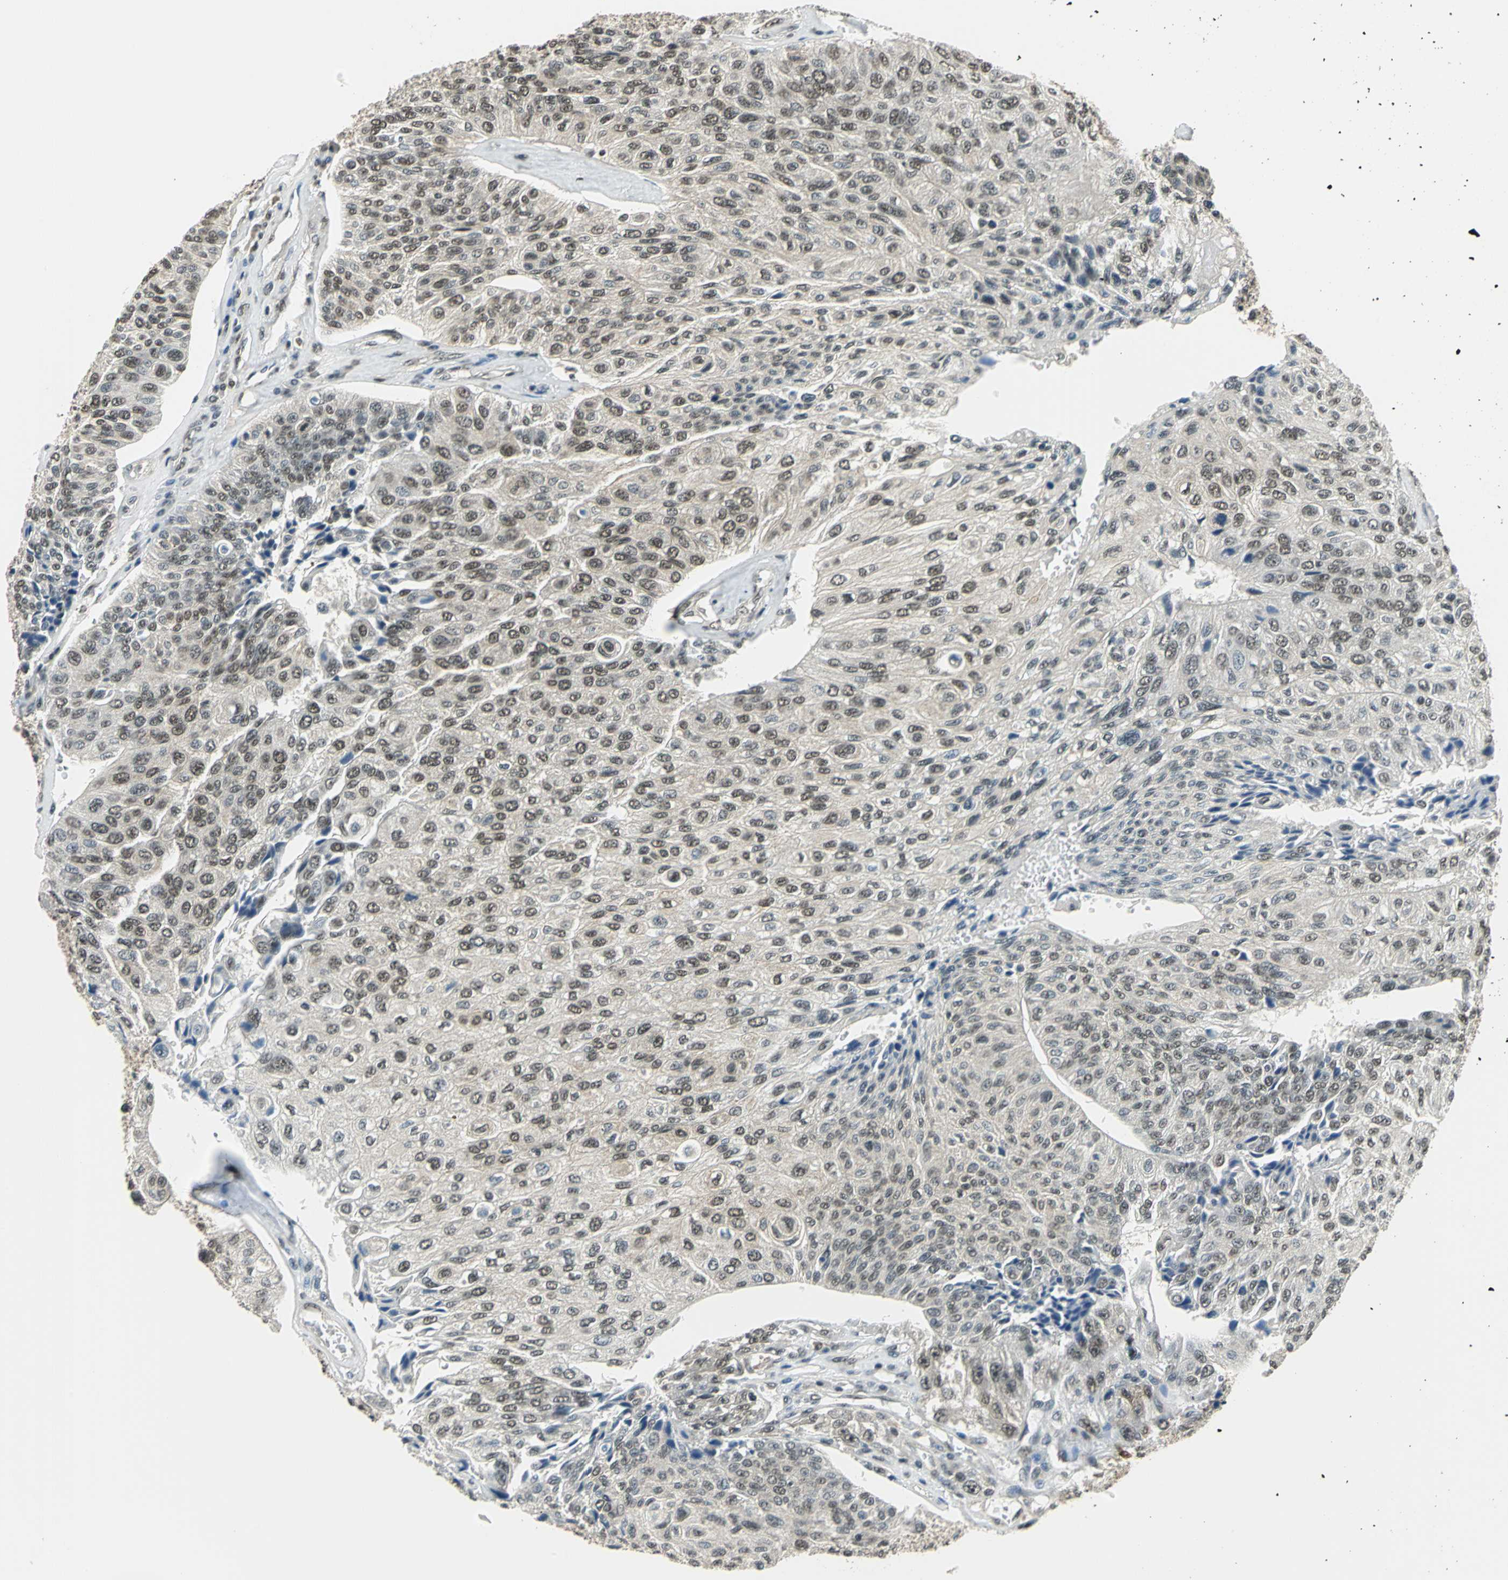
{"staining": {"intensity": "moderate", "quantity": ">75%", "location": "nuclear"}, "tissue": "urothelial cancer", "cell_type": "Tumor cells", "image_type": "cancer", "snomed": [{"axis": "morphology", "description": "Urothelial carcinoma, High grade"}, {"axis": "topography", "description": "Urinary bladder"}], "caption": "DAB immunohistochemical staining of high-grade urothelial carcinoma exhibits moderate nuclear protein positivity in about >75% of tumor cells. Immunohistochemistry stains the protein in brown and the nuclei are stained blue.", "gene": "RBM14", "patient": {"sex": "male", "age": 66}}